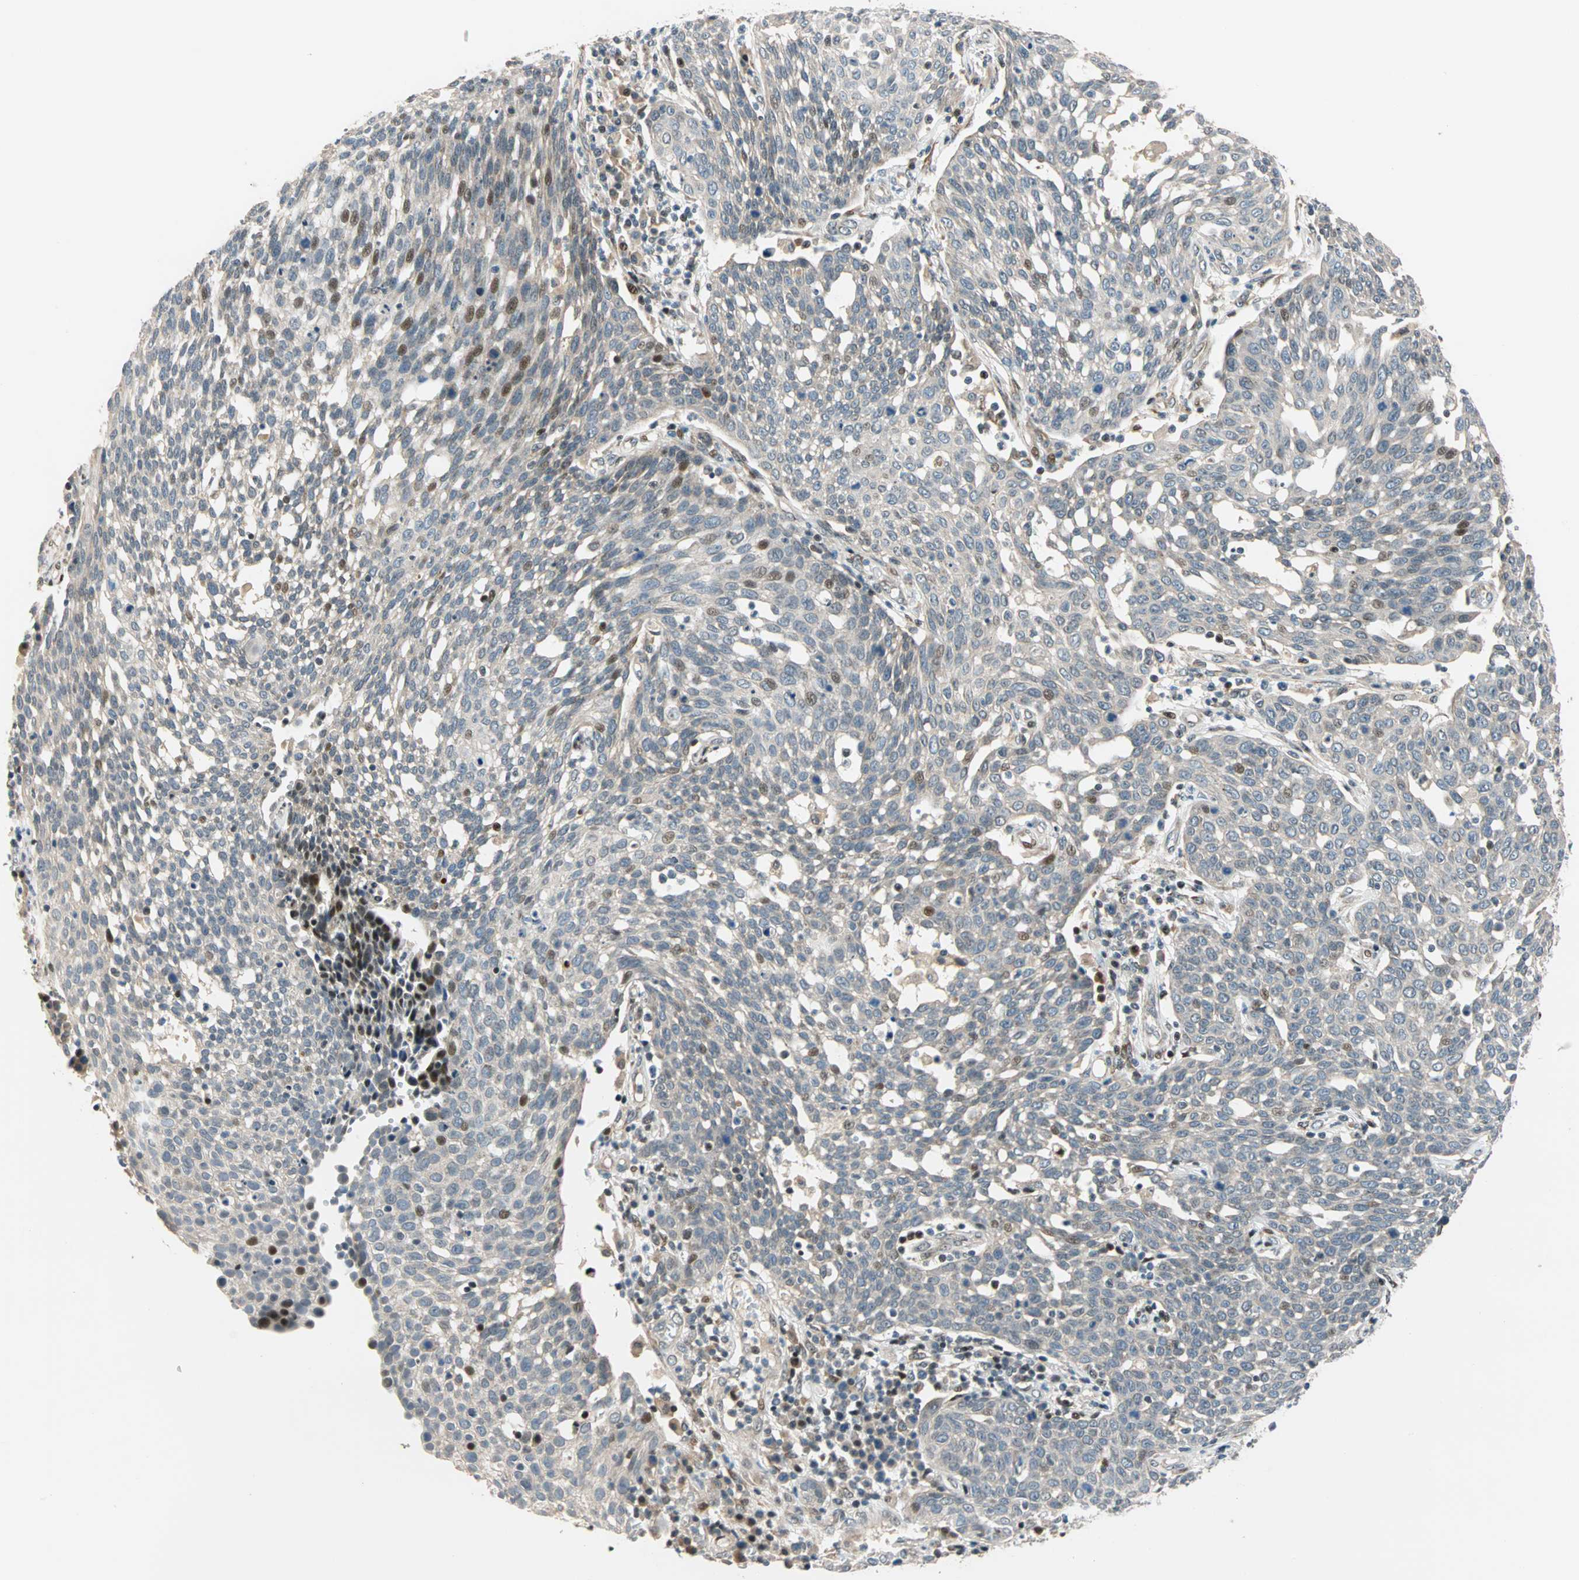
{"staining": {"intensity": "moderate", "quantity": "<25%", "location": "cytoplasmic/membranous,nuclear"}, "tissue": "cervical cancer", "cell_type": "Tumor cells", "image_type": "cancer", "snomed": [{"axis": "morphology", "description": "Squamous cell carcinoma, NOS"}, {"axis": "topography", "description": "Cervix"}], "caption": "DAB (3,3'-diaminobenzidine) immunohistochemical staining of human cervical cancer (squamous cell carcinoma) demonstrates moderate cytoplasmic/membranous and nuclear protein expression in about <25% of tumor cells. (DAB IHC with brightfield microscopy, high magnification).", "gene": "HECW1", "patient": {"sex": "female", "age": 34}}